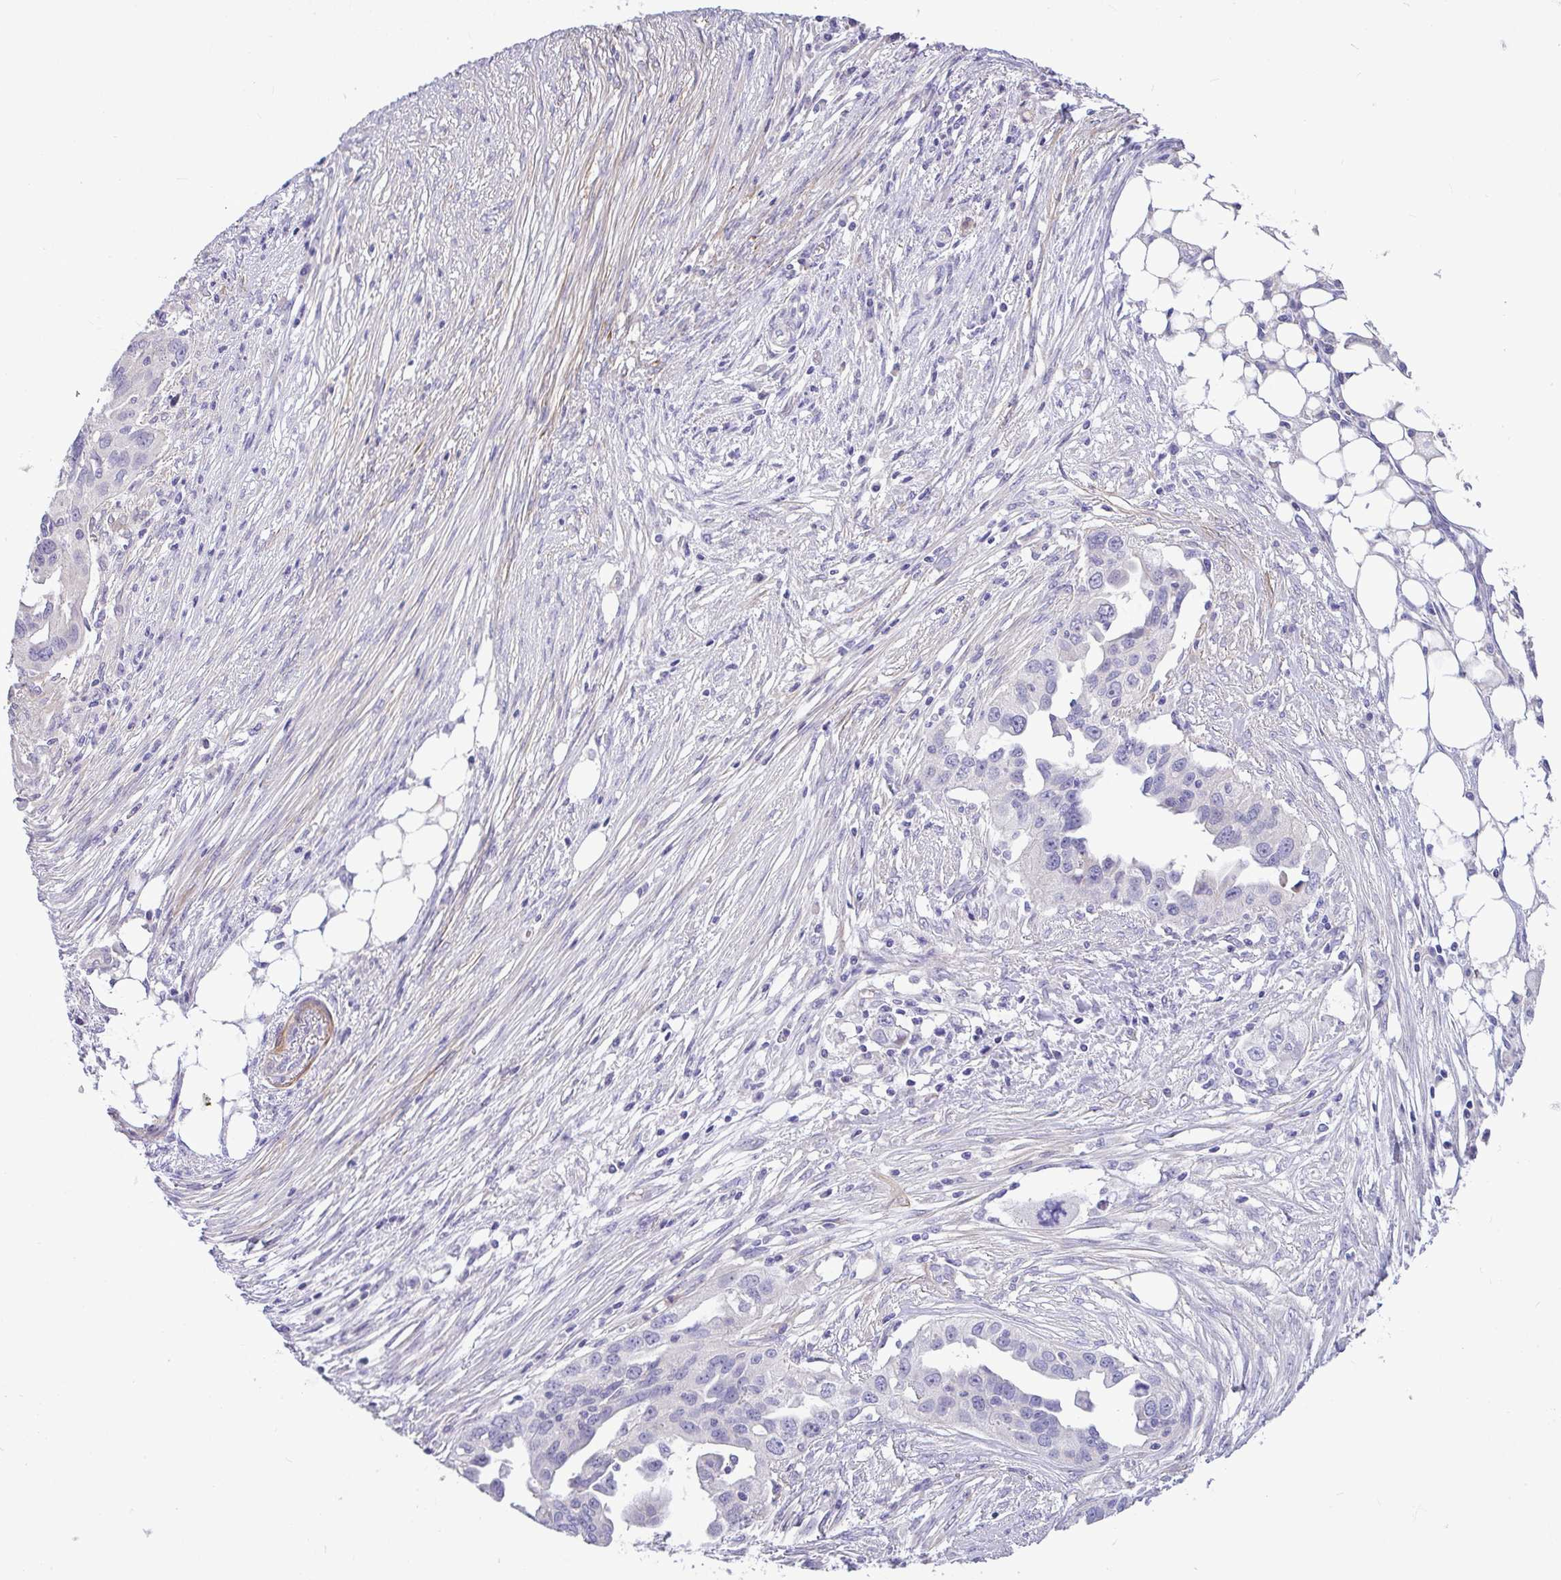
{"staining": {"intensity": "negative", "quantity": "none", "location": "none"}, "tissue": "ovarian cancer", "cell_type": "Tumor cells", "image_type": "cancer", "snomed": [{"axis": "morphology", "description": "Carcinoma, endometroid"}, {"axis": "morphology", "description": "Cystadenocarcinoma, serous, NOS"}, {"axis": "topography", "description": "Ovary"}], "caption": "Ovarian cancer was stained to show a protein in brown. There is no significant positivity in tumor cells.", "gene": "MOCS1", "patient": {"sex": "female", "age": 45}}